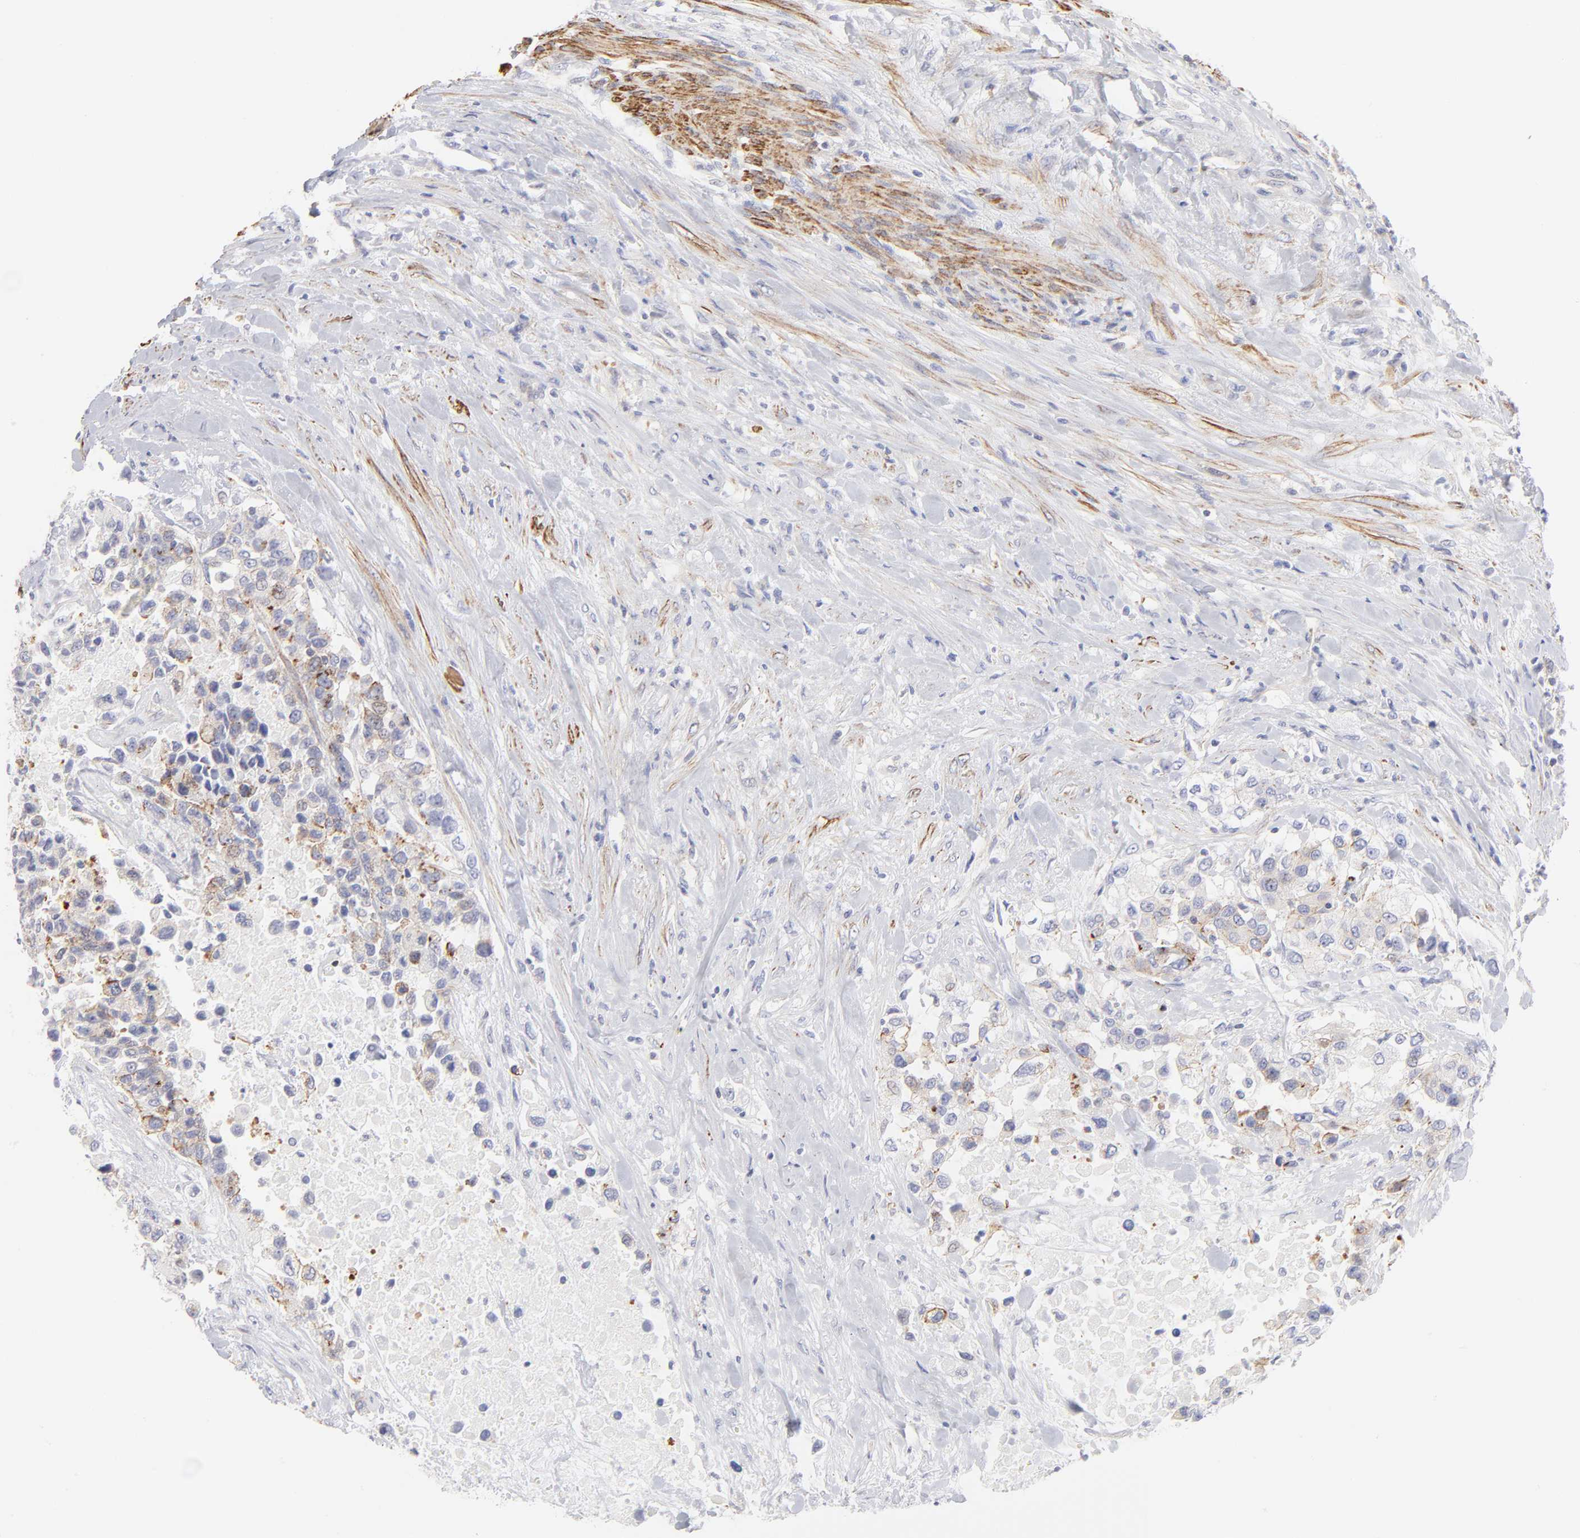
{"staining": {"intensity": "weak", "quantity": "<25%", "location": "cytoplasmic/membranous"}, "tissue": "urothelial cancer", "cell_type": "Tumor cells", "image_type": "cancer", "snomed": [{"axis": "morphology", "description": "Urothelial carcinoma, High grade"}, {"axis": "topography", "description": "Urinary bladder"}], "caption": "This histopathology image is of high-grade urothelial carcinoma stained with immunohistochemistry (IHC) to label a protein in brown with the nuclei are counter-stained blue. There is no positivity in tumor cells.", "gene": "ACTA2", "patient": {"sex": "female", "age": 80}}